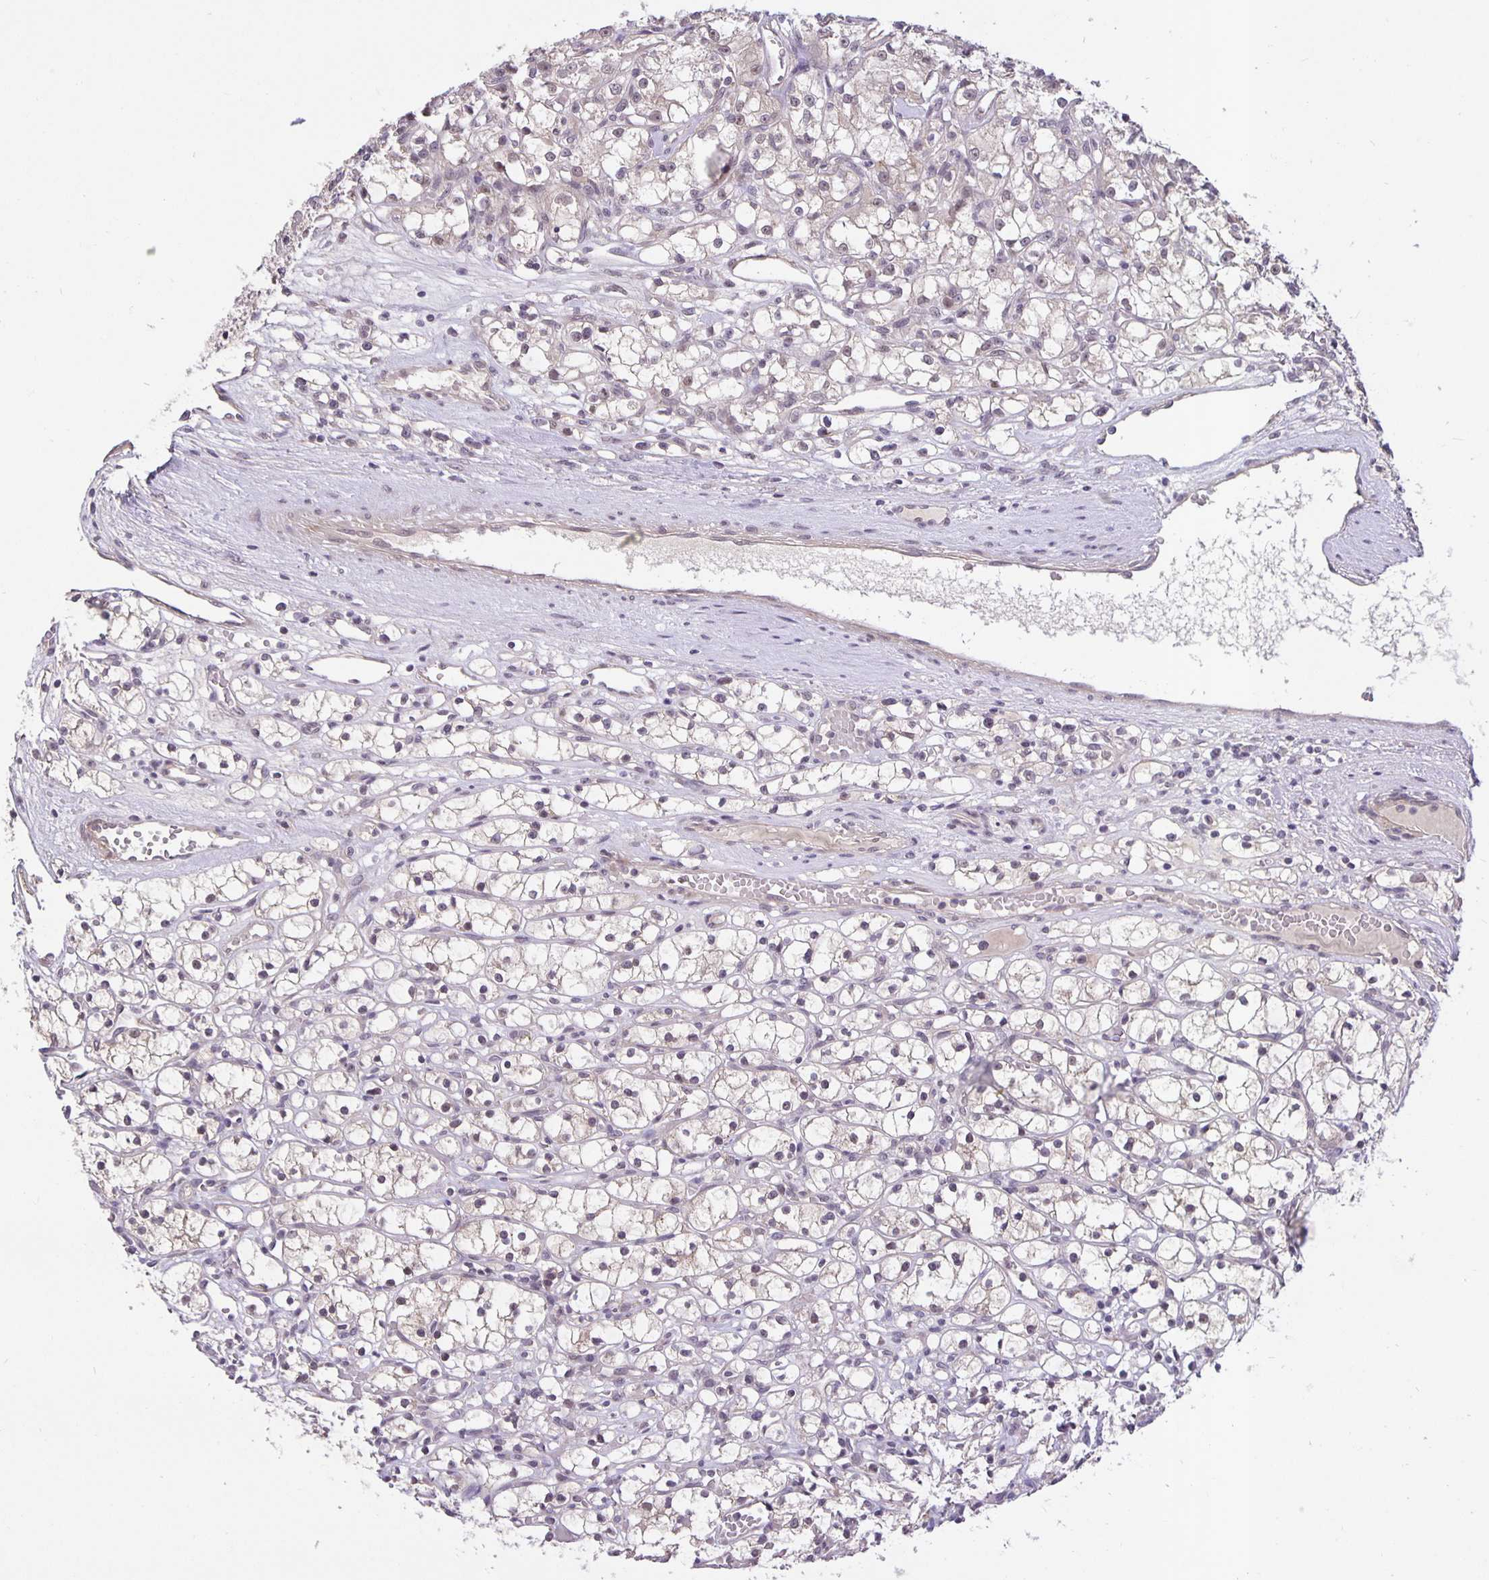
{"staining": {"intensity": "negative", "quantity": "none", "location": "none"}, "tissue": "renal cancer", "cell_type": "Tumor cells", "image_type": "cancer", "snomed": [{"axis": "morphology", "description": "Adenocarcinoma, NOS"}, {"axis": "topography", "description": "Kidney"}], "caption": "Protein analysis of adenocarcinoma (renal) displays no significant positivity in tumor cells.", "gene": "ARVCF", "patient": {"sex": "female", "age": 59}}